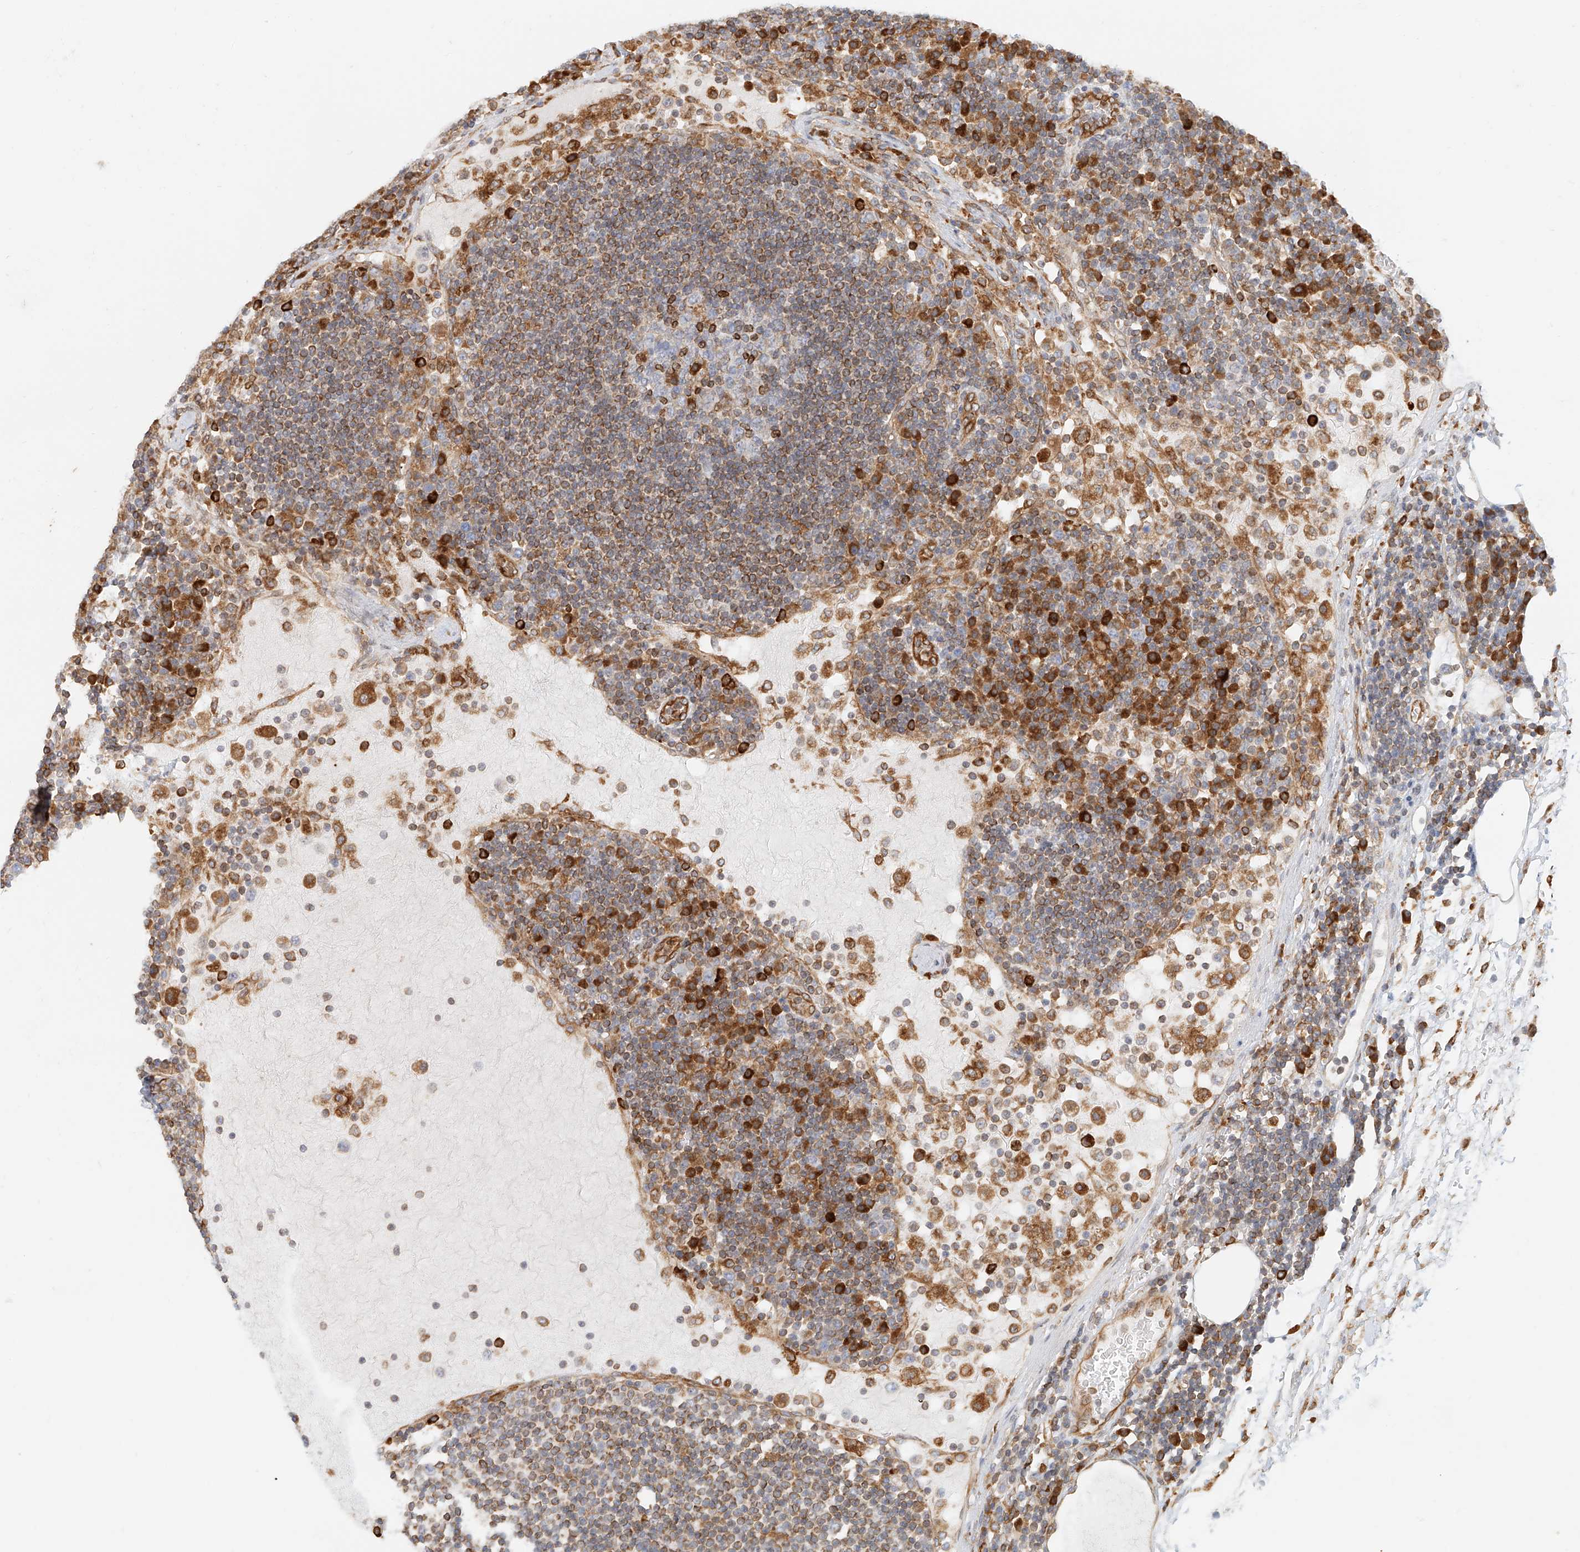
{"staining": {"intensity": "strong", "quantity": "<25%", "location": "cytoplasmic/membranous"}, "tissue": "lymph node", "cell_type": "Germinal center cells", "image_type": "normal", "snomed": [{"axis": "morphology", "description": "Normal tissue, NOS"}, {"axis": "topography", "description": "Lymph node"}], "caption": "Immunohistochemical staining of normal human lymph node reveals strong cytoplasmic/membranous protein expression in about <25% of germinal center cells.", "gene": "DHRS7", "patient": {"sex": "female", "age": 53}}